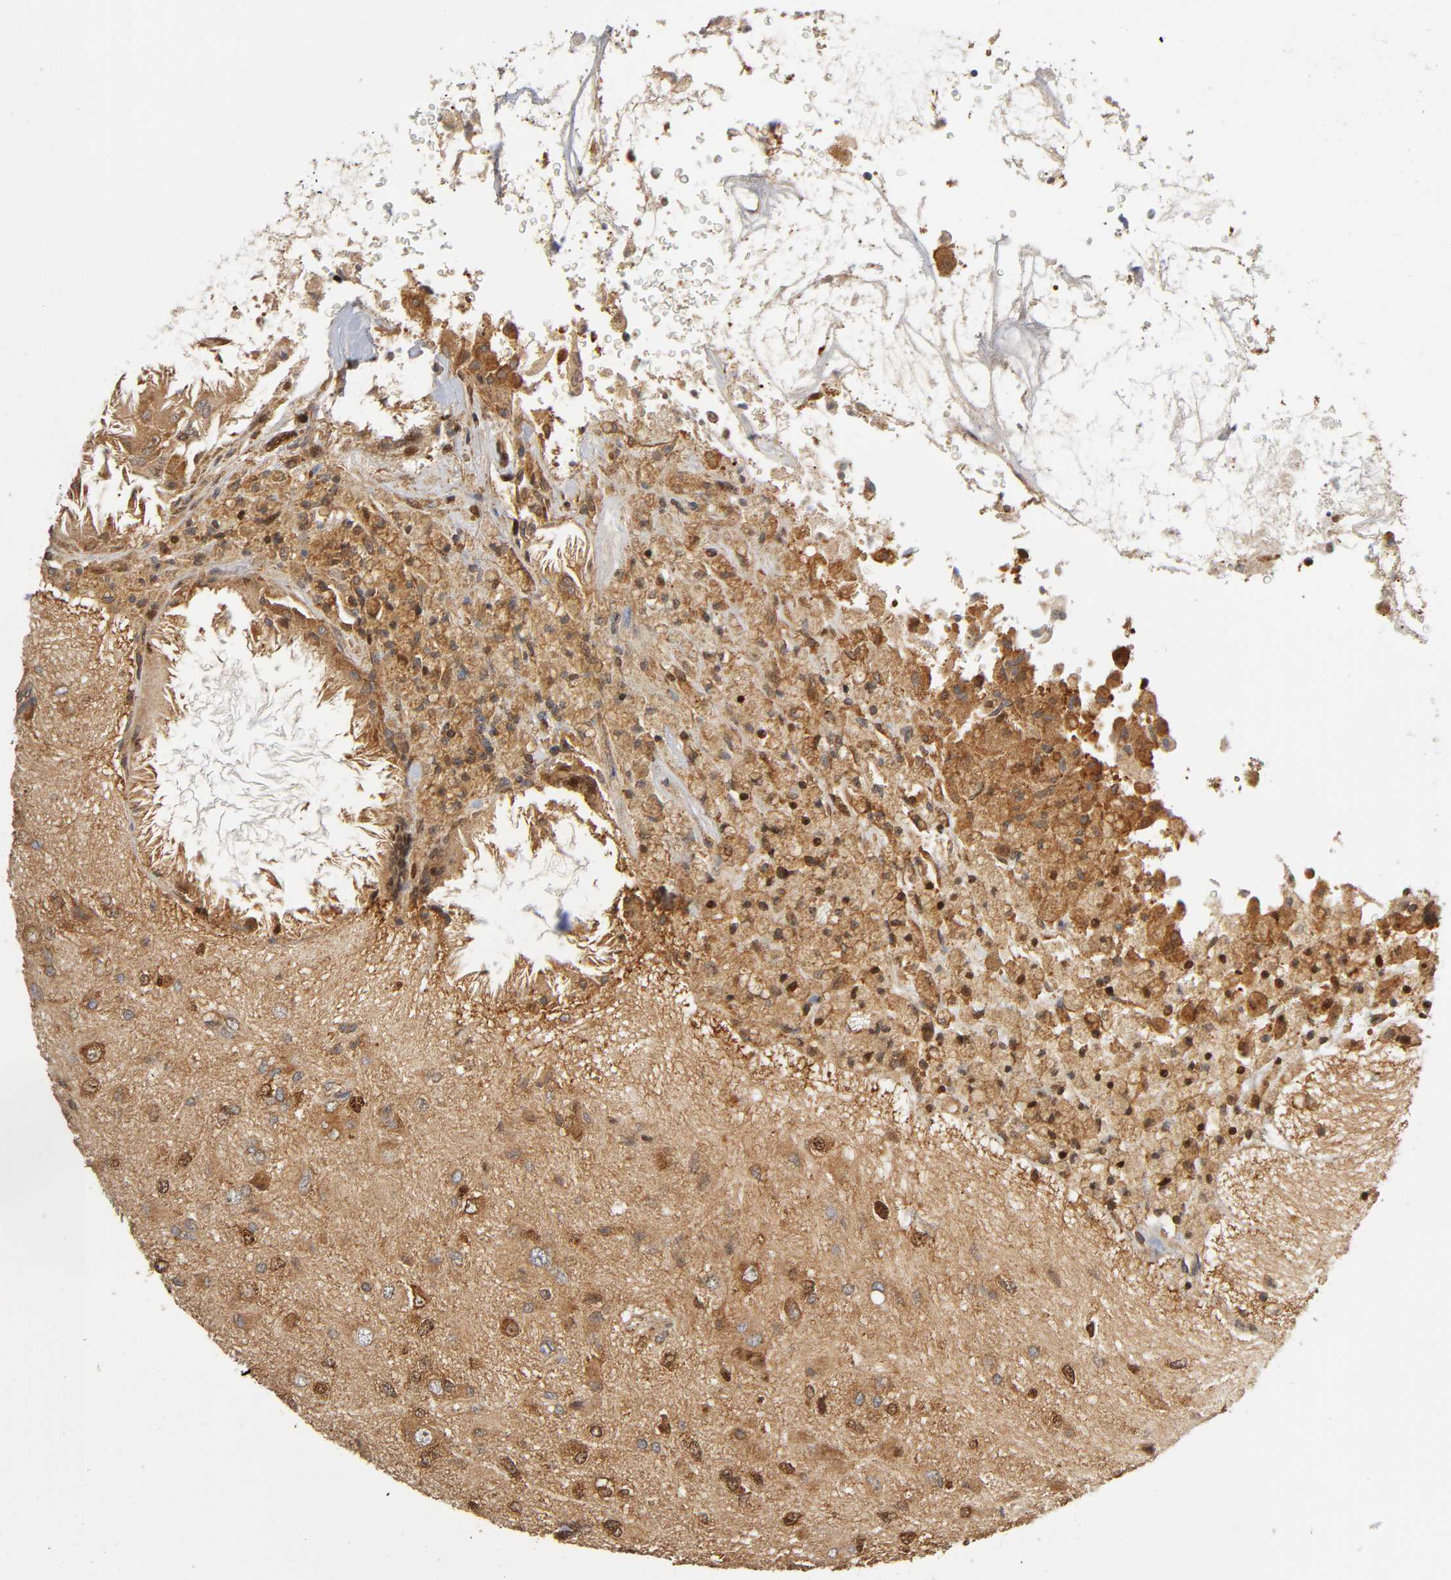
{"staining": {"intensity": "moderate", "quantity": "25%-75%", "location": "cytoplasmic/membranous"}, "tissue": "glioma", "cell_type": "Tumor cells", "image_type": "cancer", "snomed": [{"axis": "morphology", "description": "Glioma, malignant, High grade"}, {"axis": "topography", "description": "Brain"}], "caption": "The image exhibits immunohistochemical staining of glioma. There is moderate cytoplasmic/membranous positivity is seen in approximately 25%-75% of tumor cells. The protein of interest is stained brown, and the nuclei are stained in blue (DAB IHC with brightfield microscopy, high magnification).", "gene": "PAFAH1B1", "patient": {"sex": "male", "age": 47}}